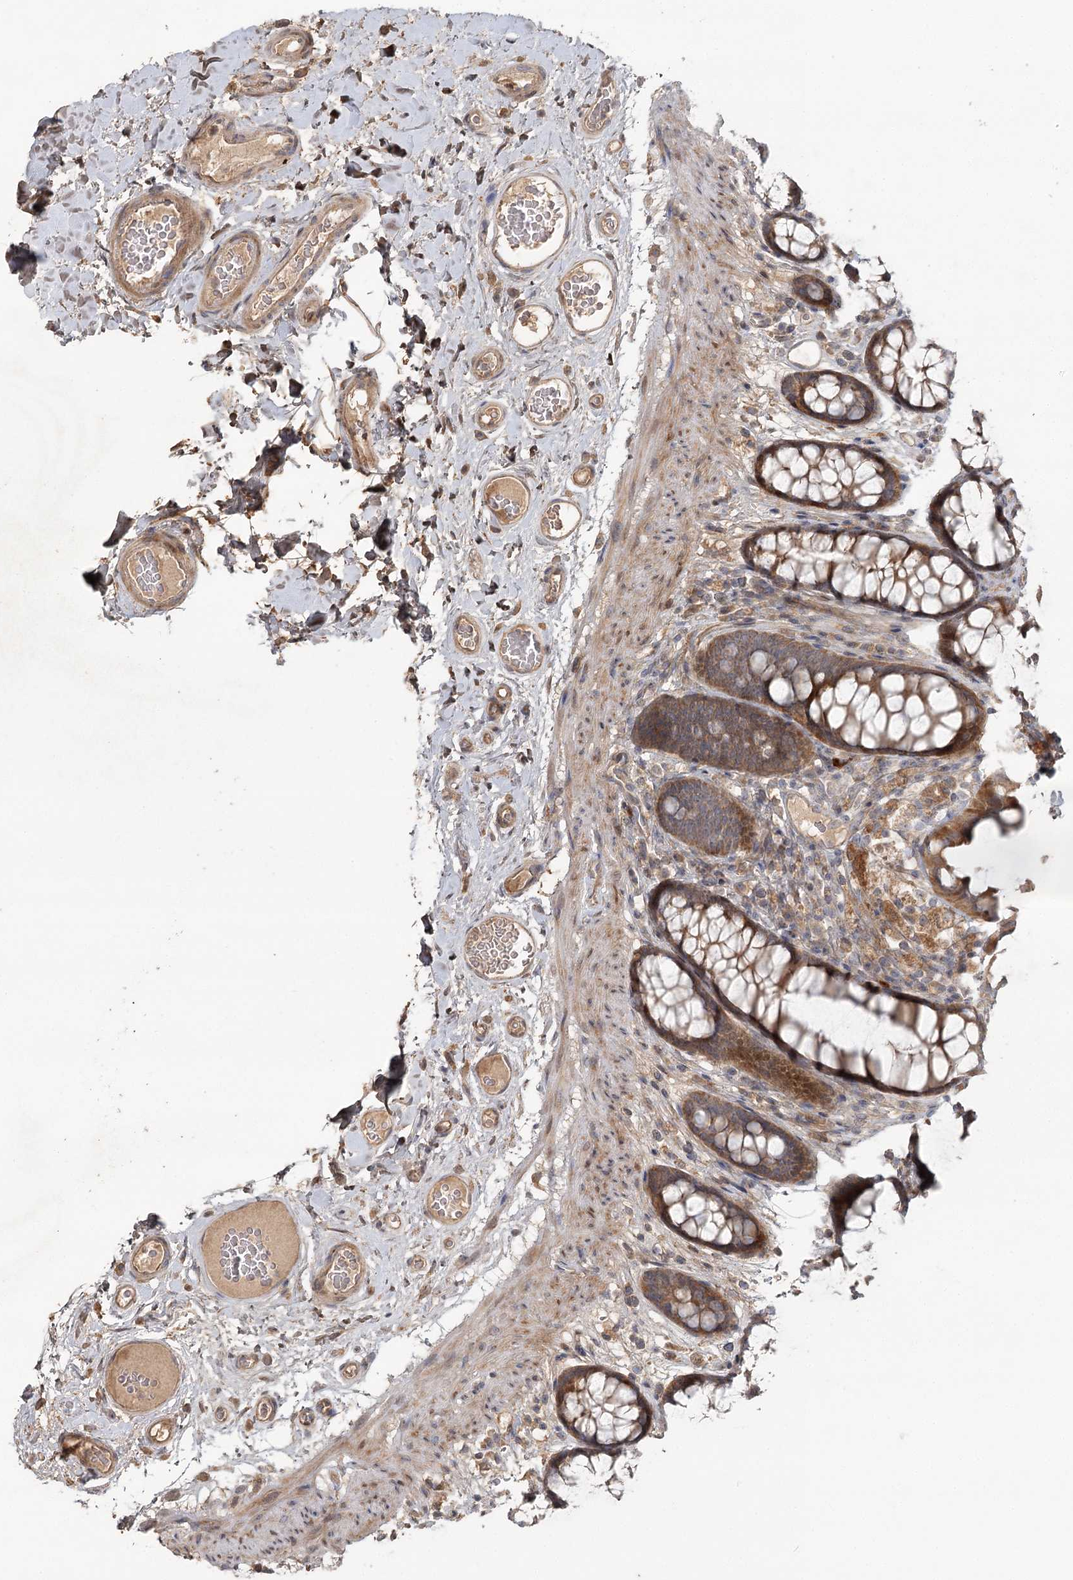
{"staining": {"intensity": "moderate", "quantity": "25%-75%", "location": "cytoplasmic/membranous"}, "tissue": "colon", "cell_type": "Endothelial cells", "image_type": "normal", "snomed": [{"axis": "morphology", "description": "Normal tissue, NOS"}, {"axis": "topography", "description": "Colon"}], "caption": "This histopathology image shows IHC staining of benign human colon, with medium moderate cytoplasmic/membranous staining in about 25%-75% of endothelial cells.", "gene": "OBSL1", "patient": {"sex": "female", "age": 55}}